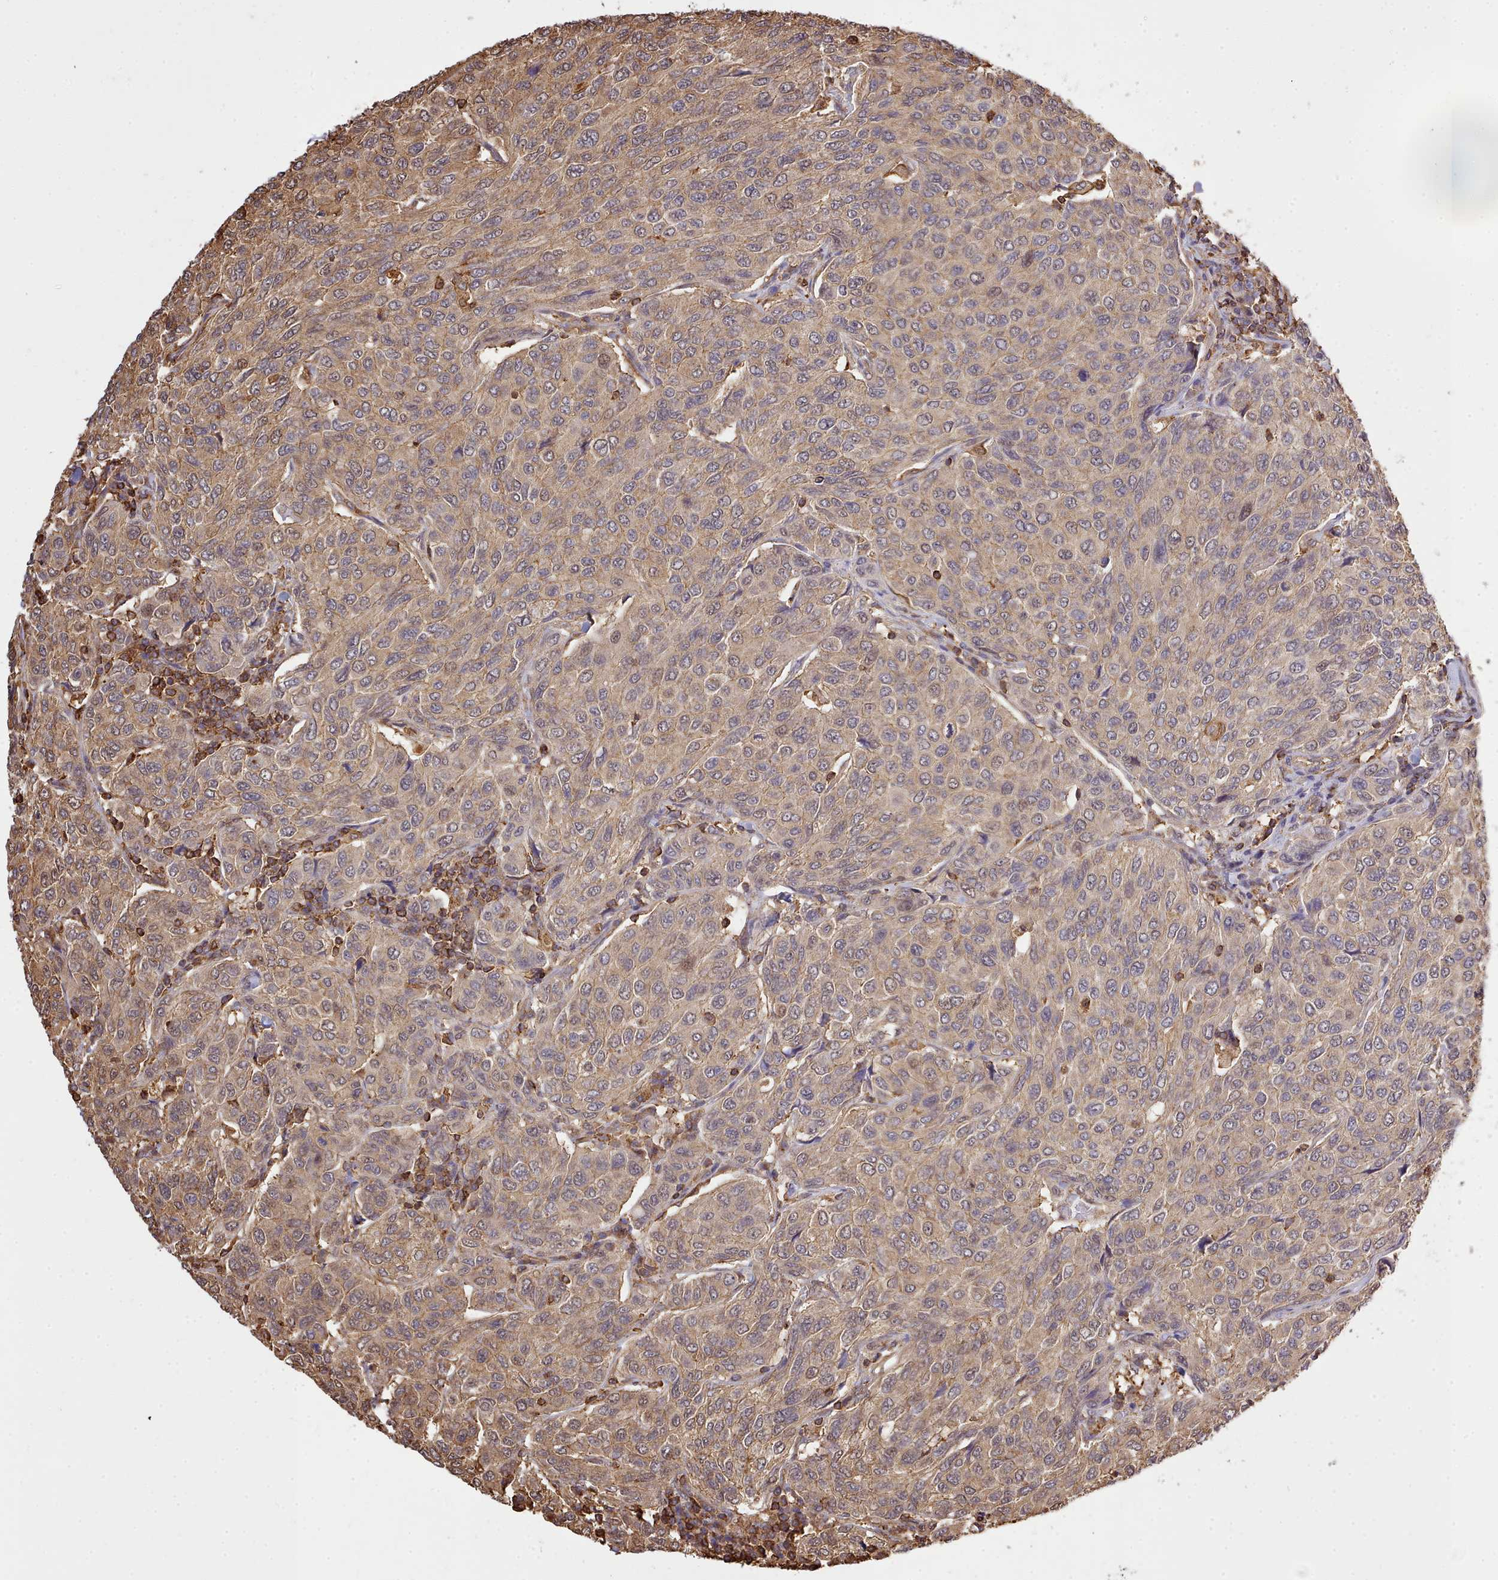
{"staining": {"intensity": "moderate", "quantity": ">75%", "location": "cytoplasmic/membranous"}, "tissue": "breast cancer", "cell_type": "Tumor cells", "image_type": "cancer", "snomed": [{"axis": "morphology", "description": "Duct carcinoma"}, {"axis": "topography", "description": "Breast"}], "caption": "Breast cancer tissue exhibits moderate cytoplasmic/membranous expression in approximately >75% of tumor cells, visualized by immunohistochemistry. Ihc stains the protein in brown and the nuclei are stained blue.", "gene": "CAPZA1", "patient": {"sex": "female", "age": 55}}